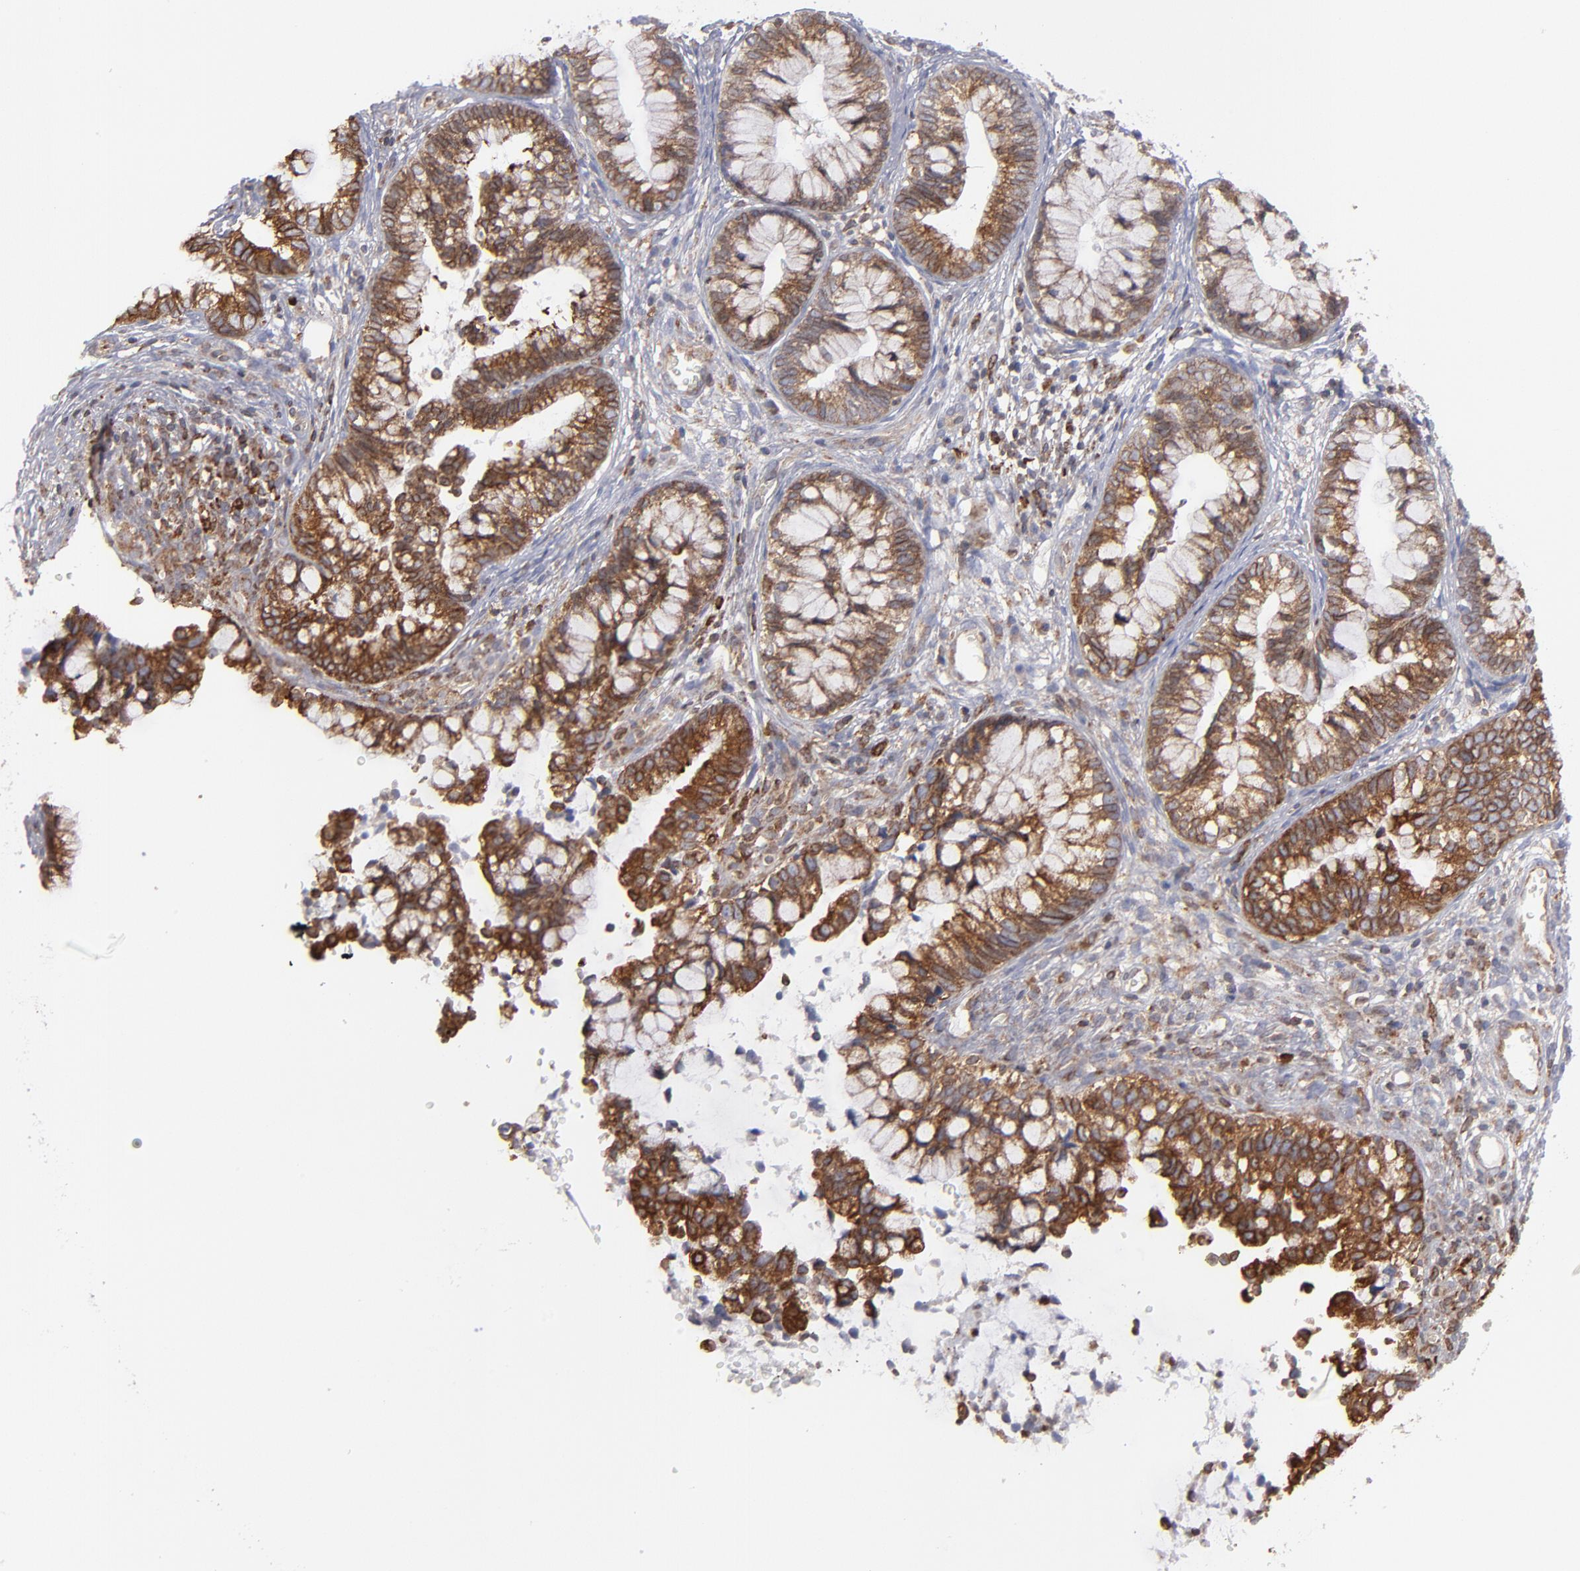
{"staining": {"intensity": "strong", "quantity": ">75%", "location": "cytoplasmic/membranous"}, "tissue": "cervical cancer", "cell_type": "Tumor cells", "image_type": "cancer", "snomed": [{"axis": "morphology", "description": "Adenocarcinoma, NOS"}, {"axis": "topography", "description": "Cervix"}], "caption": "This is a micrograph of immunohistochemistry (IHC) staining of adenocarcinoma (cervical), which shows strong staining in the cytoplasmic/membranous of tumor cells.", "gene": "TMX1", "patient": {"sex": "female", "age": 44}}